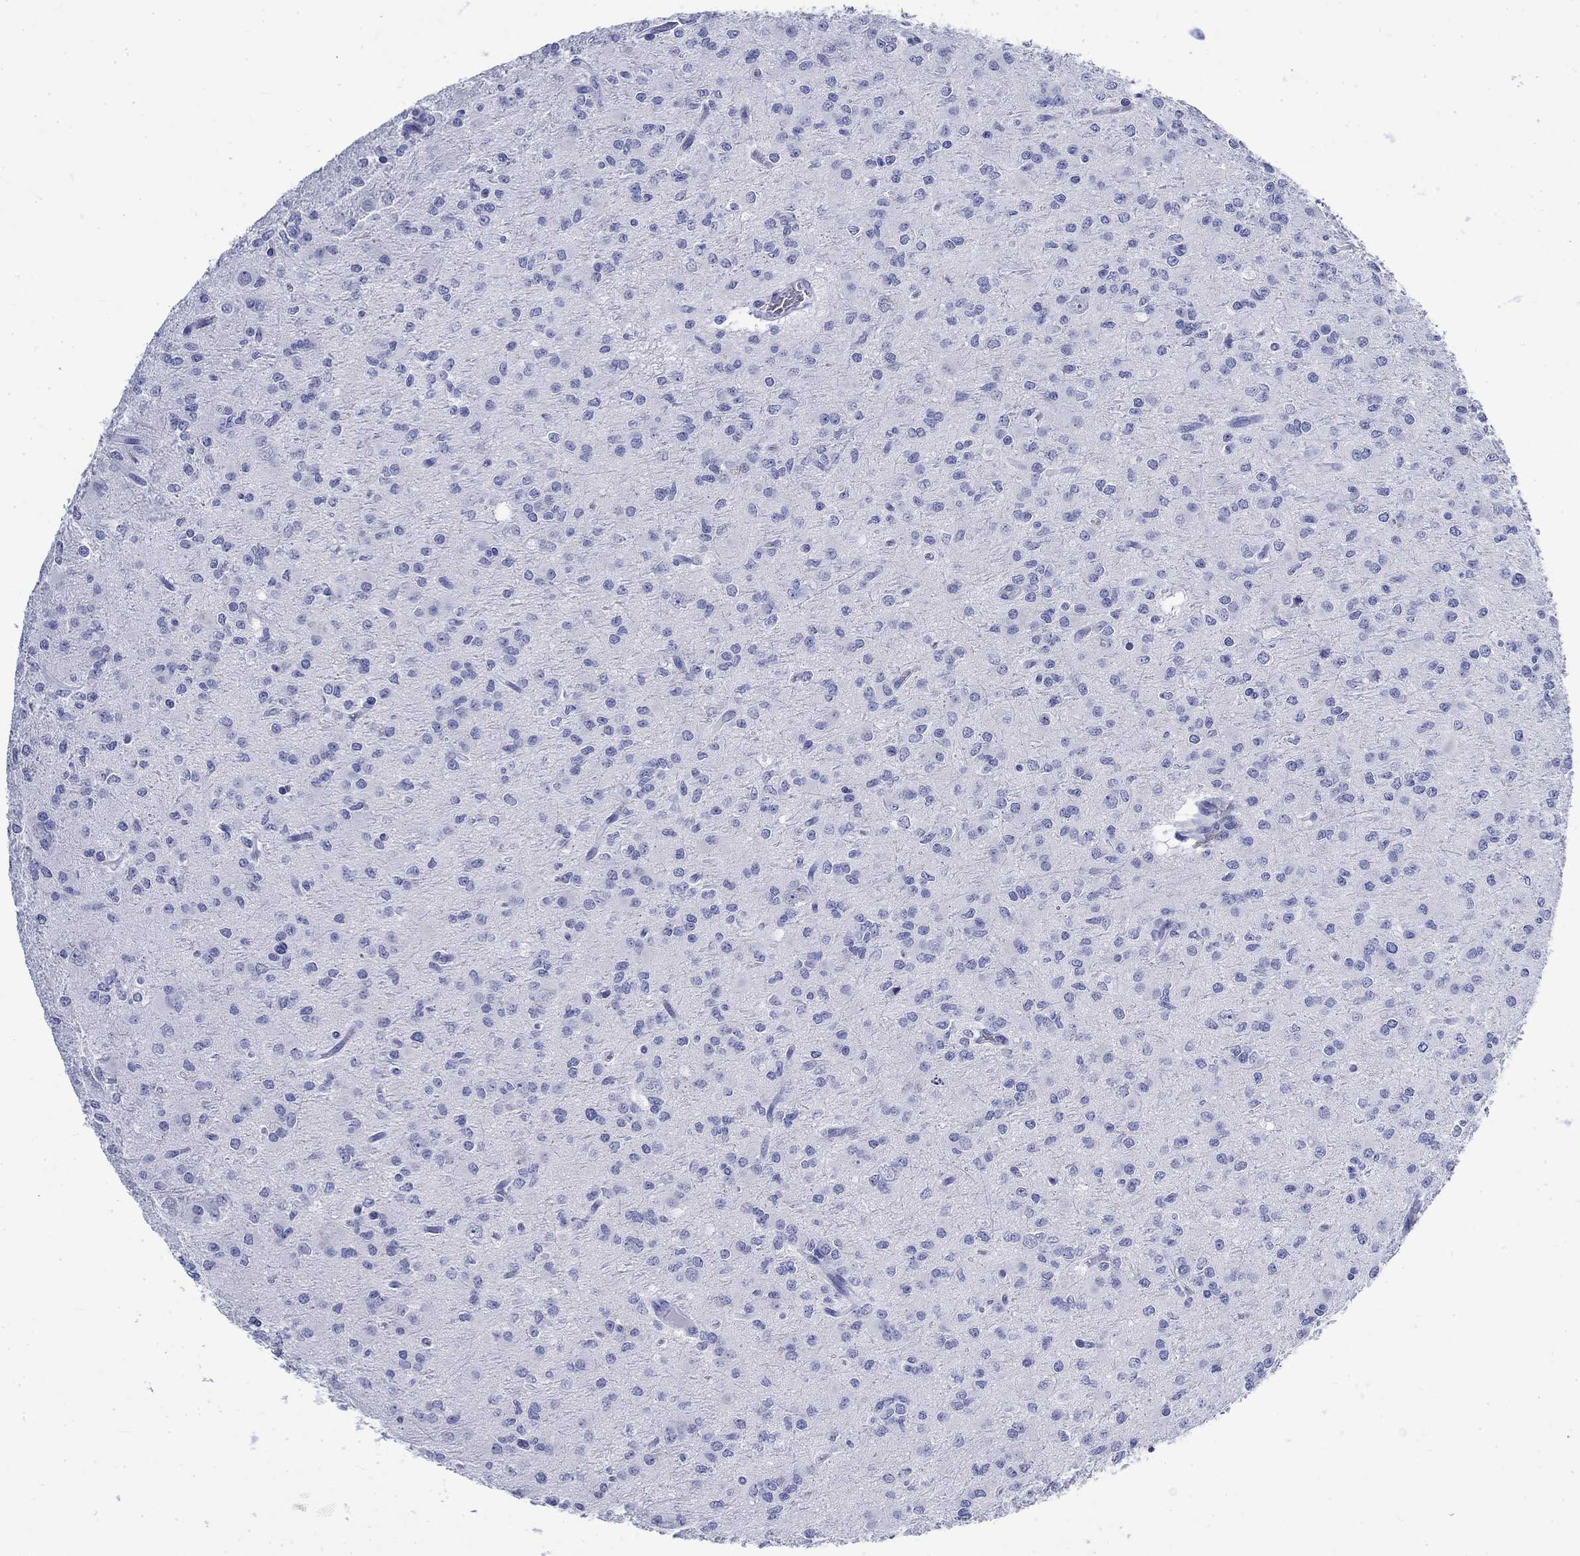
{"staining": {"intensity": "negative", "quantity": "none", "location": "none"}, "tissue": "glioma", "cell_type": "Tumor cells", "image_type": "cancer", "snomed": [{"axis": "morphology", "description": "Glioma, malignant, Low grade"}, {"axis": "topography", "description": "Brain"}], "caption": "Immunohistochemistry of malignant low-grade glioma reveals no staining in tumor cells.", "gene": "KRT76", "patient": {"sex": "male", "age": 27}}